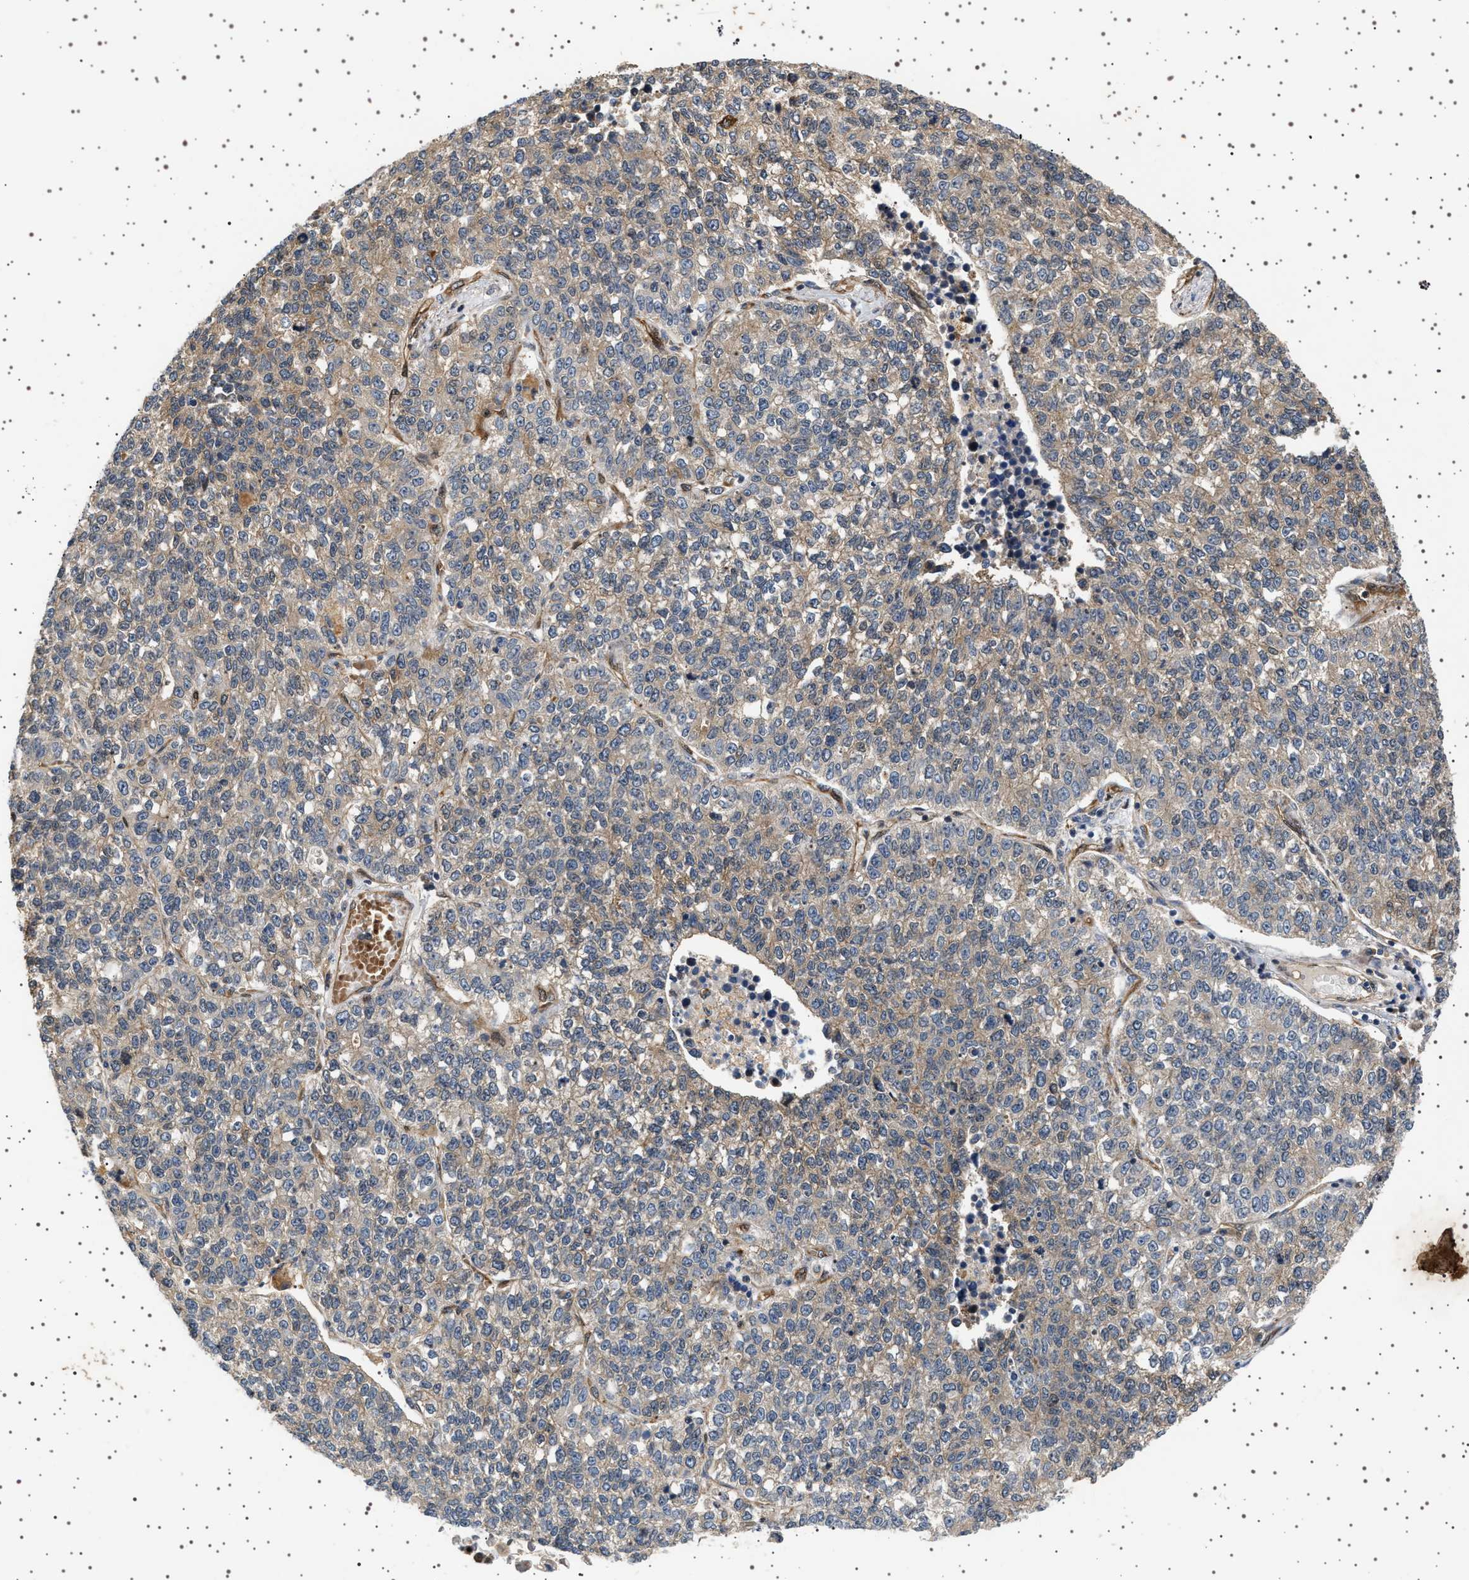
{"staining": {"intensity": "weak", "quantity": ">75%", "location": "cytoplasmic/membranous"}, "tissue": "lung cancer", "cell_type": "Tumor cells", "image_type": "cancer", "snomed": [{"axis": "morphology", "description": "Adenocarcinoma, NOS"}, {"axis": "topography", "description": "Lung"}], "caption": "Immunohistochemistry image of neoplastic tissue: lung cancer (adenocarcinoma) stained using immunohistochemistry shows low levels of weak protein expression localized specifically in the cytoplasmic/membranous of tumor cells, appearing as a cytoplasmic/membranous brown color.", "gene": "BAG3", "patient": {"sex": "male", "age": 49}}